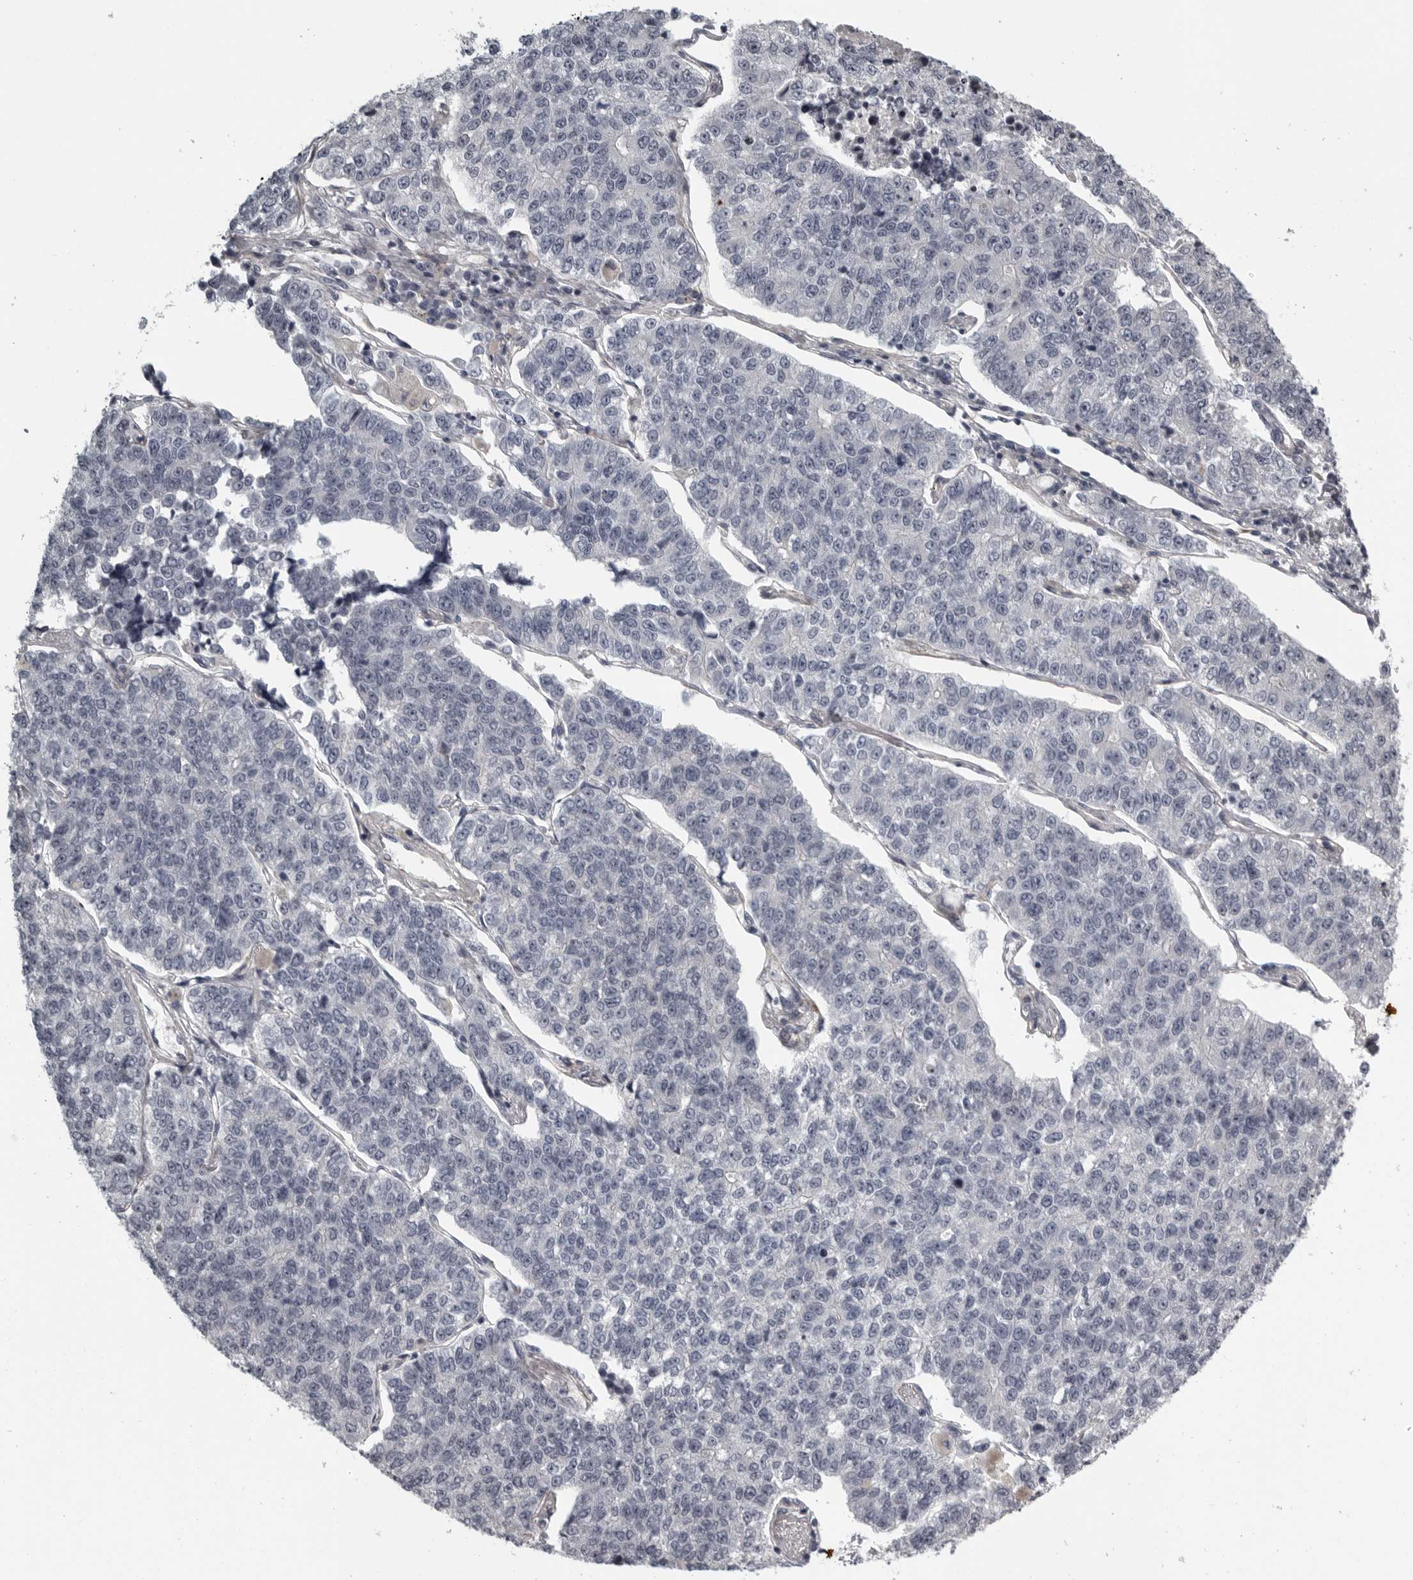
{"staining": {"intensity": "negative", "quantity": "none", "location": "none"}, "tissue": "lung cancer", "cell_type": "Tumor cells", "image_type": "cancer", "snomed": [{"axis": "morphology", "description": "Adenocarcinoma, NOS"}, {"axis": "topography", "description": "Lung"}], "caption": "This is an immunohistochemistry photomicrograph of lung cancer (adenocarcinoma). There is no expression in tumor cells.", "gene": "FAAP100", "patient": {"sex": "male", "age": 49}}